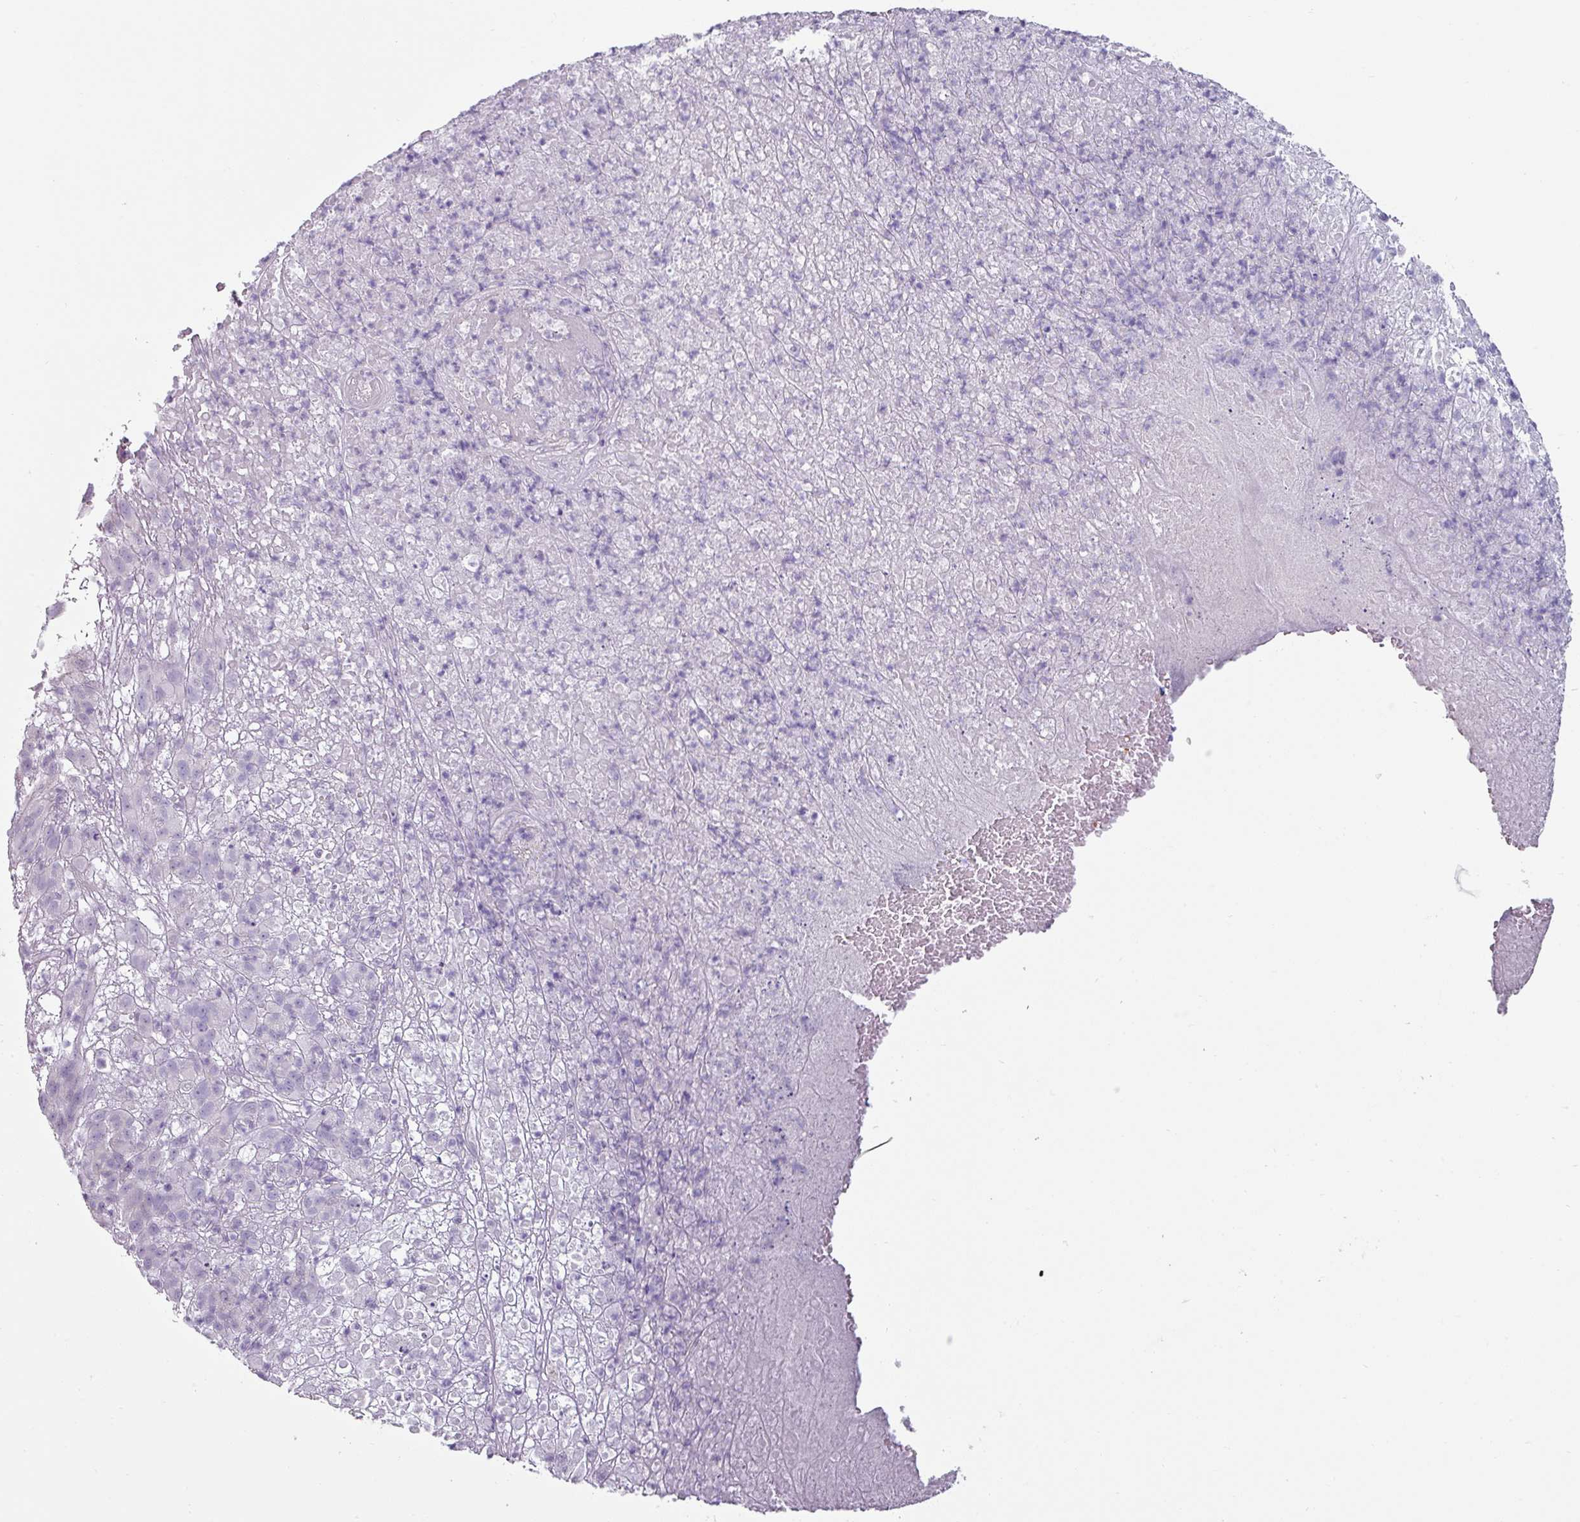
{"staining": {"intensity": "negative", "quantity": "none", "location": "none"}, "tissue": "melanoma", "cell_type": "Tumor cells", "image_type": "cancer", "snomed": [{"axis": "morphology", "description": "Malignant melanoma, NOS"}, {"axis": "topography", "description": "Skin"}], "caption": "Tumor cells show no significant staining in malignant melanoma.", "gene": "CLCA1", "patient": {"sex": "male", "age": 49}}